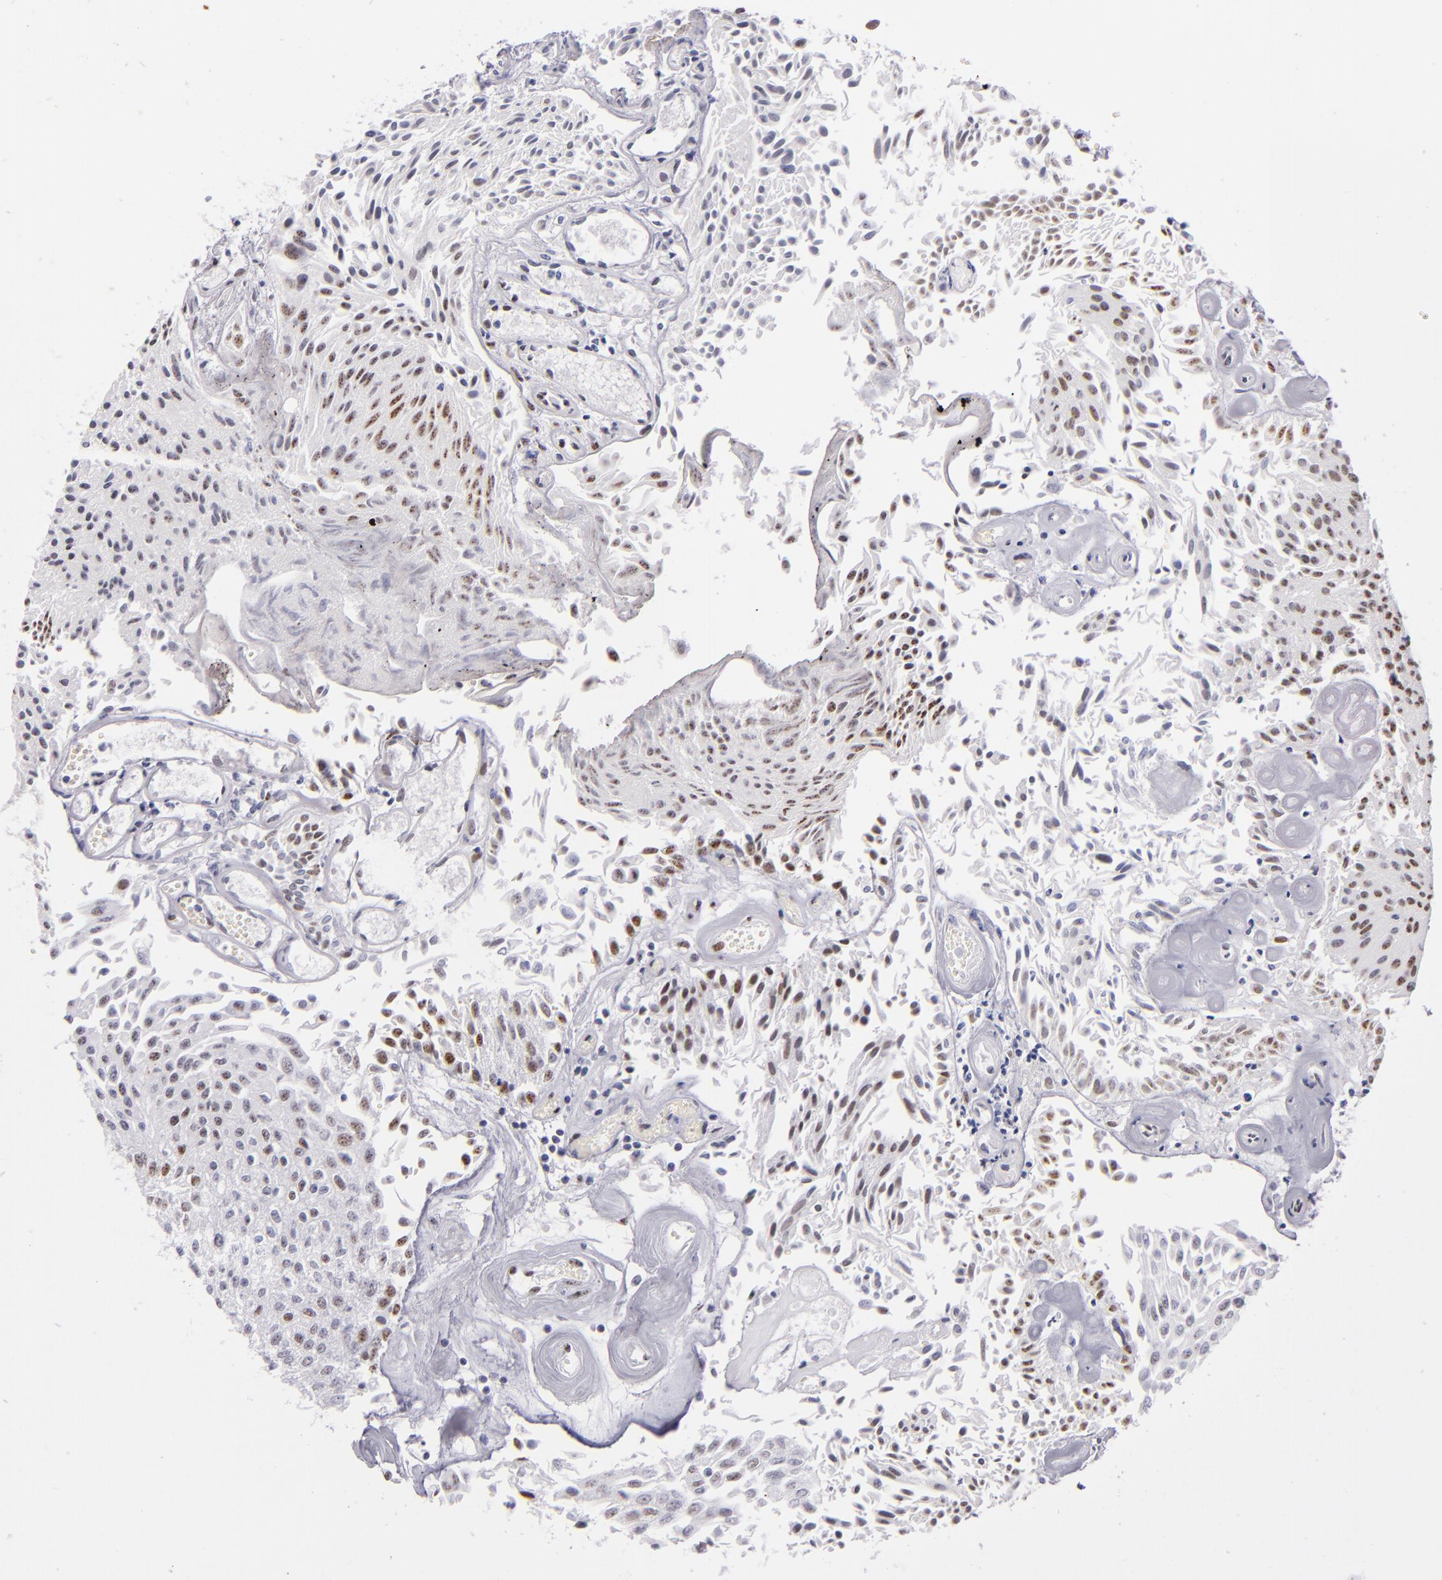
{"staining": {"intensity": "weak", "quantity": "<25%", "location": "nuclear"}, "tissue": "urothelial cancer", "cell_type": "Tumor cells", "image_type": "cancer", "snomed": [{"axis": "morphology", "description": "Urothelial carcinoma, Low grade"}, {"axis": "topography", "description": "Urinary bladder"}], "caption": "This photomicrograph is of urothelial cancer stained with immunohistochemistry to label a protein in brown with the nuclei are counter-stained blue. There is no positivity in tumor cells. (DAB (3,3'-diaminobenzidine) IHC, high magnification).", "gene": "TOP3A", "patient": {"sex": "male", "age": 86}}